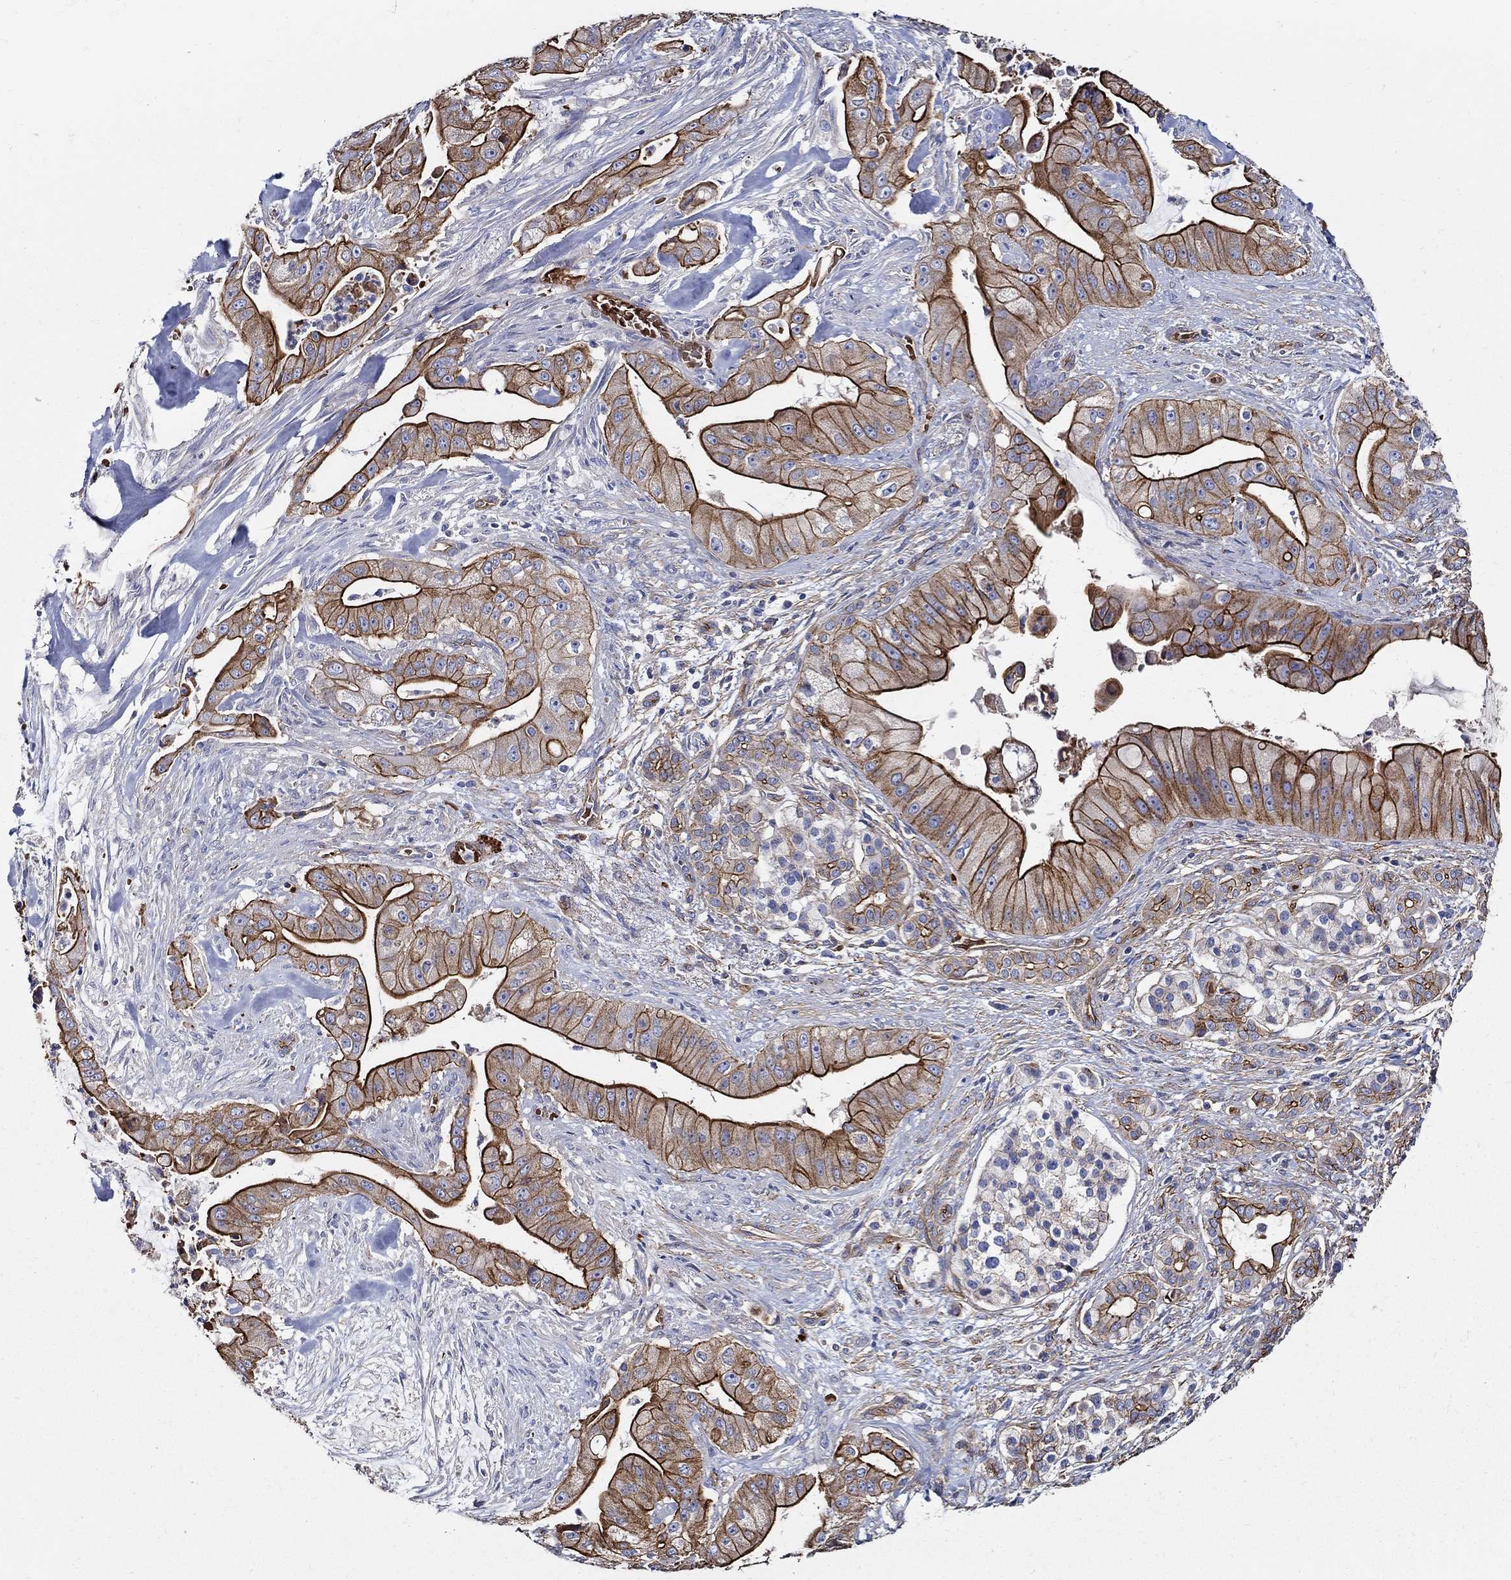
{"staining": {"intensity": "strong", "quantity": ">75%", "location": "cytoplasmic/membranous"}, "tissue": "pancreatic cancer", "cell_type": "Tumor cells", "image_type": "cancer", "snomed": [{"axis": "morphology", "description": "Normal tissue, NOS"}, {"axis": "morphology", "description": "Inflammation, NOS"}, {"axis": "morphology", "description": "Adenocarcinoma, NOS"}, {"axis": "topography", "description": "Pancreas"}], "caption": "Pancreatic cancer (adenocarcinoma) stained for a protein displays strong cytoplasmic/membranous positivity in tumor cells.", "gene": "APBB3", "patient": {"sex": "male", "age": 57}}